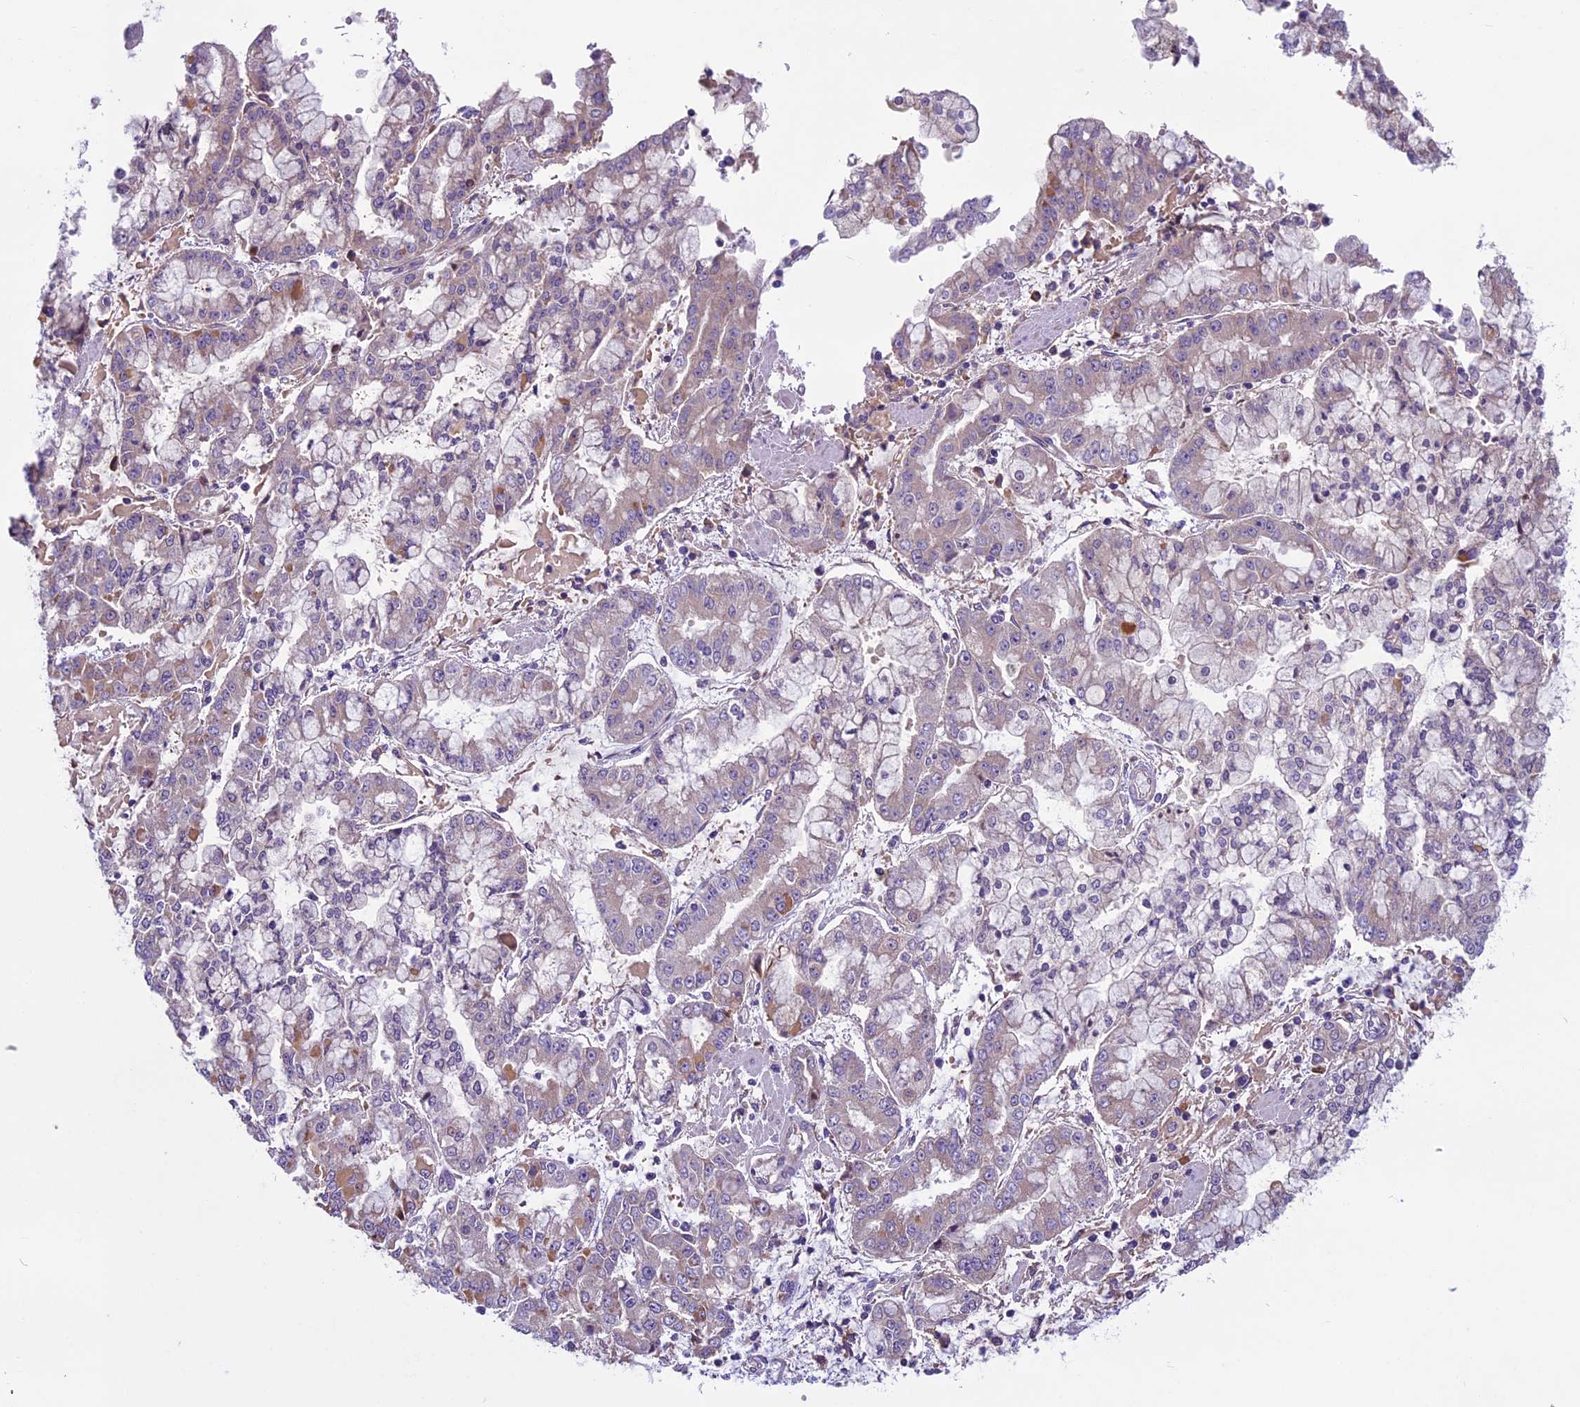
{"staining": {"intensity": "weak", "quantity": "<25%", "location": "cytoplasmic/membranous"}, "tissue": "stomach cancer", "cell_type": "Tumor cells", "image_type": "cancer", "snomed": [{"axis": "morphology", "description": "Adenocarcinoma, NOS"}, {"axis": "topography", "description": "Stomach"}], "caption": "Protein analysis of stomach cancer displays no significant staining in tumor cells.", "gene": "DCTN5", "patient": {"sex": "male", "age": 76}}